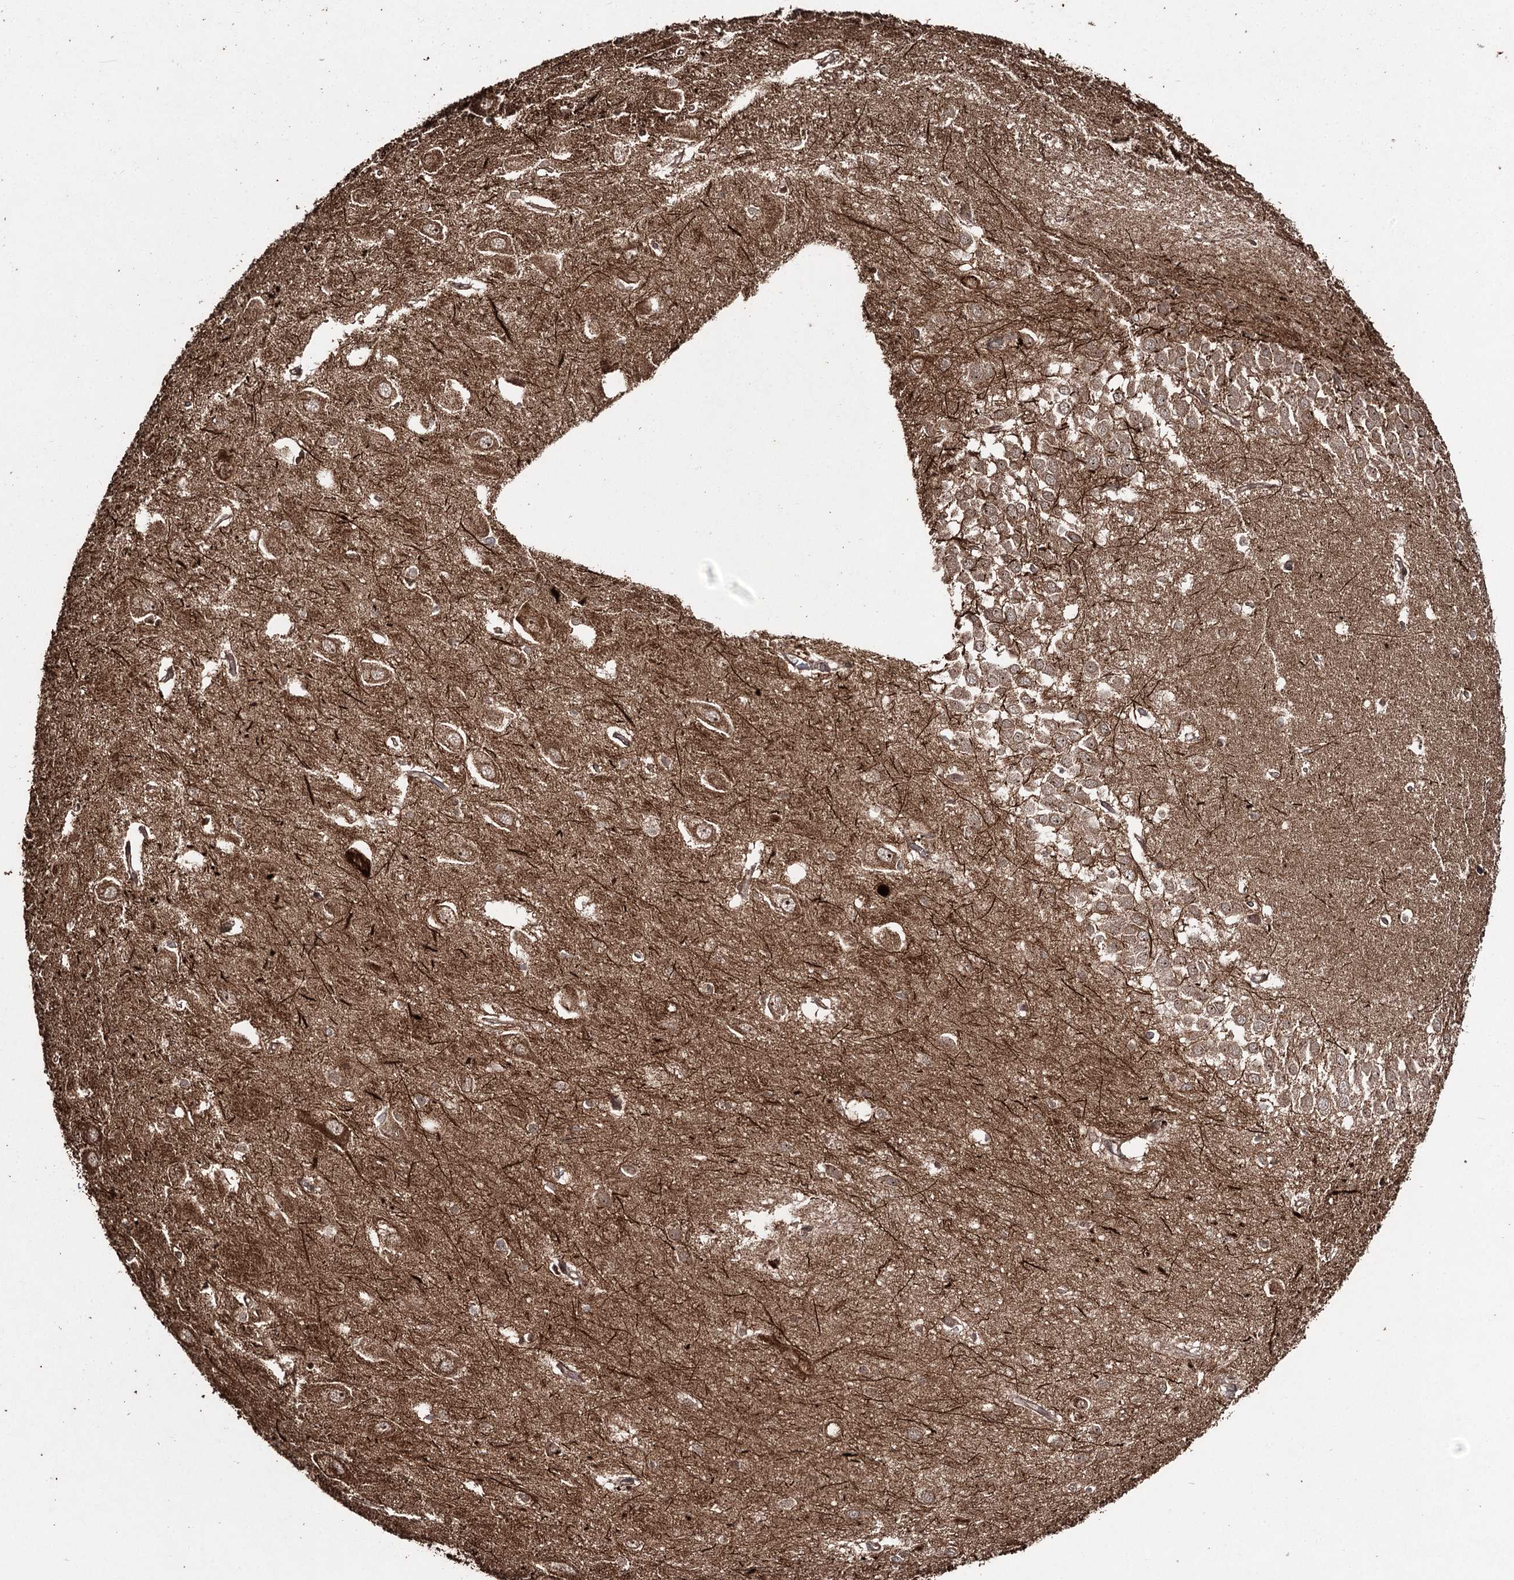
{"staining": {"intensity": "moderate", "quantity": "25%-75%", "location": "cytoplasmic/membranous"}, "tissue": "hippocampus", "cell_type": "Glial cells", "image_type": "normal", "snomed": [{"axis": "morphology", "description": "Normal tissue, NOS"}, {"axis": "topography", "description": "Hippocampus"}], "caption": "Immunohistochemistry micrograph of benign human hippocampus stained for a protein (brown), which demonstrates medium levels of moderate cytoplasmic/membranous positivity in about 25%-75% of glial cells.", "gene": "SLF2", "patient": {"sex": "female", "age": 64}}